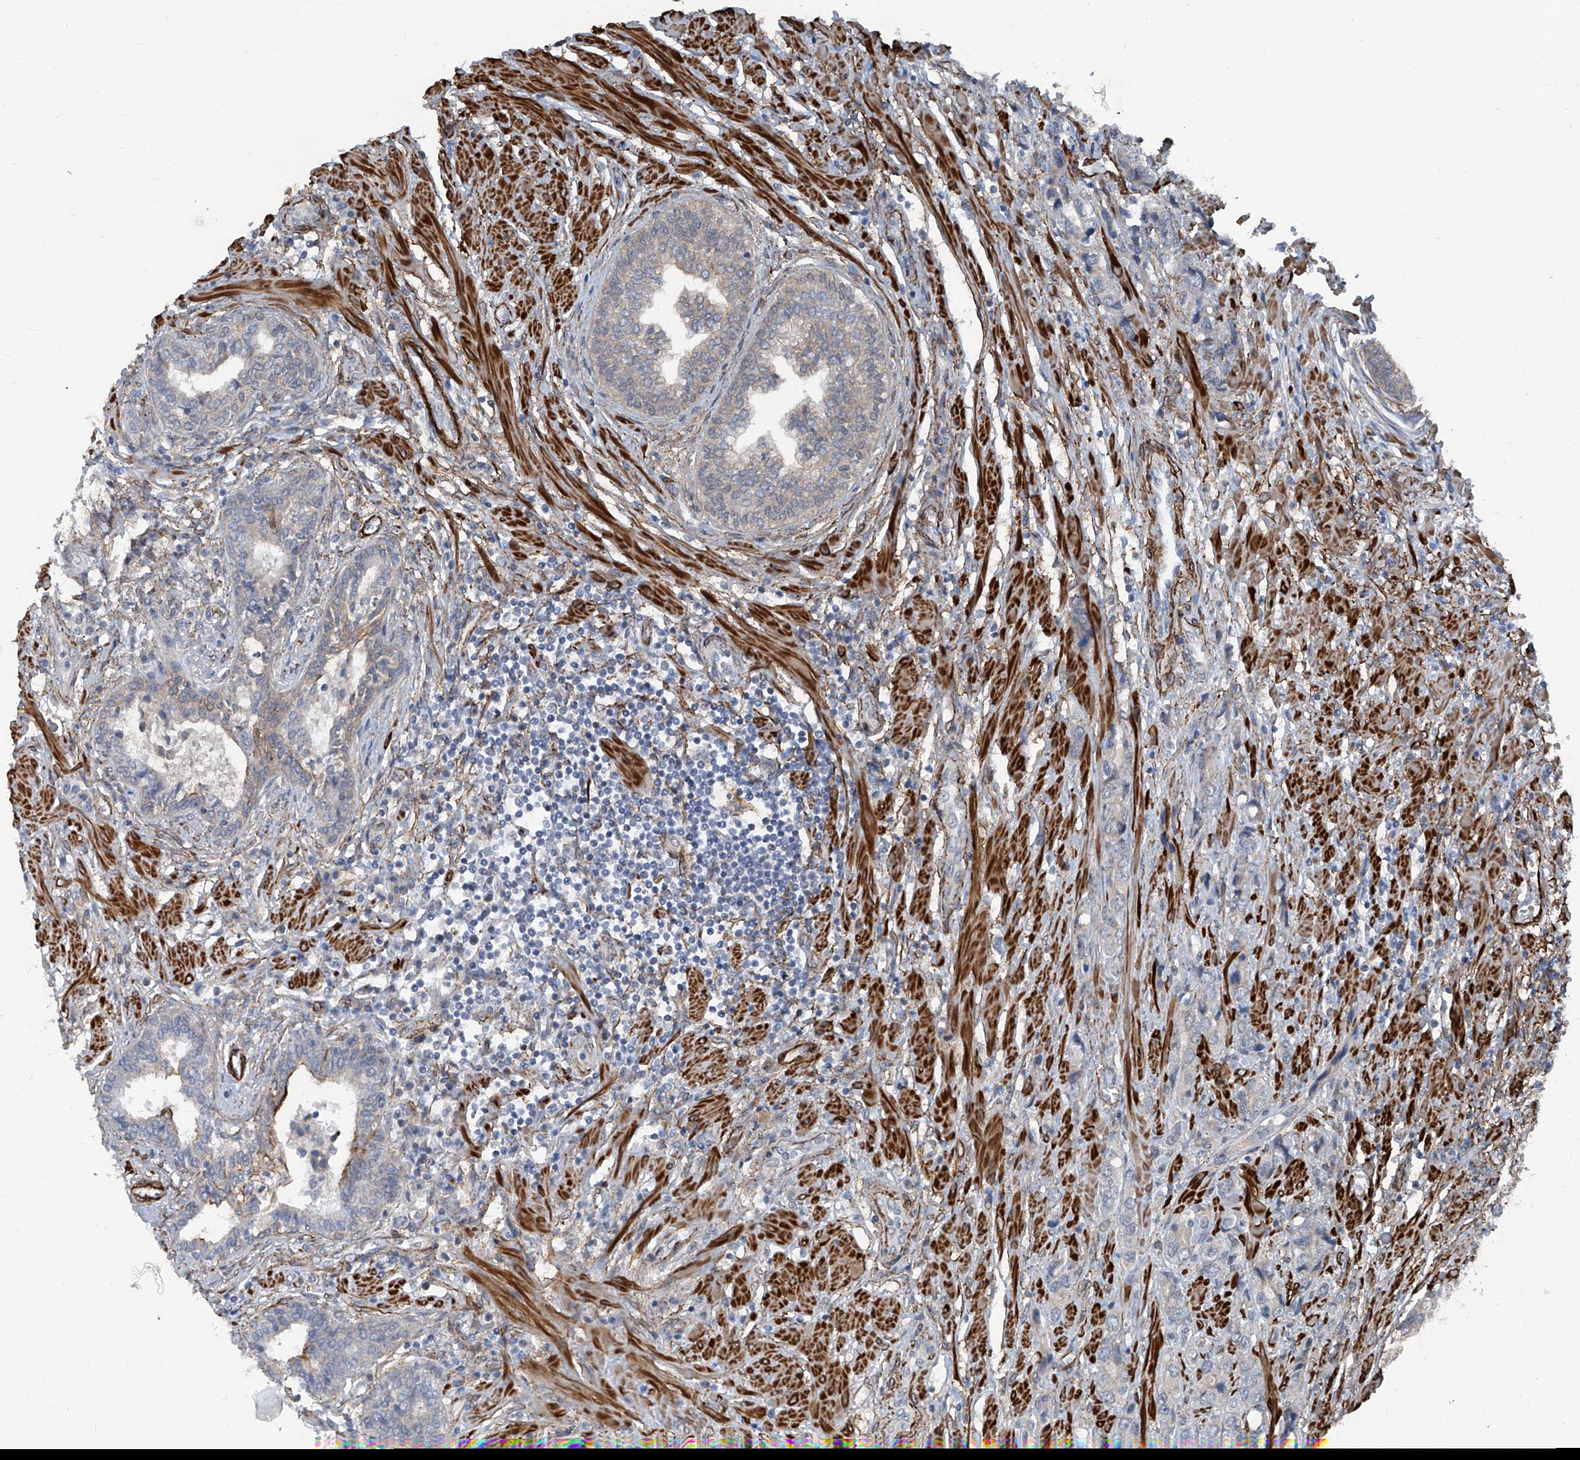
{"staining": {"intensity": "negative", "quantity": "none", "location": "none"}, "tissue": "prostate cancer", "cell_type": "Tumor cells", "image_type": "cancer", "snomed": [{"axis": "morphology", "description": "Adenocarcinoma, High grade"}, {"axis": "topography", "description": "Prostate"}], "caption": "A photomicrograph of human adenocarcinoma (high-grade) (prostate) is negative for staining in tumor cells. The staining is performed using DAB brown chromogen with nuclei counter-stained in using hematoxylin.", "gene": "COA7", "patient": {"sex": "male", "age": 61}}